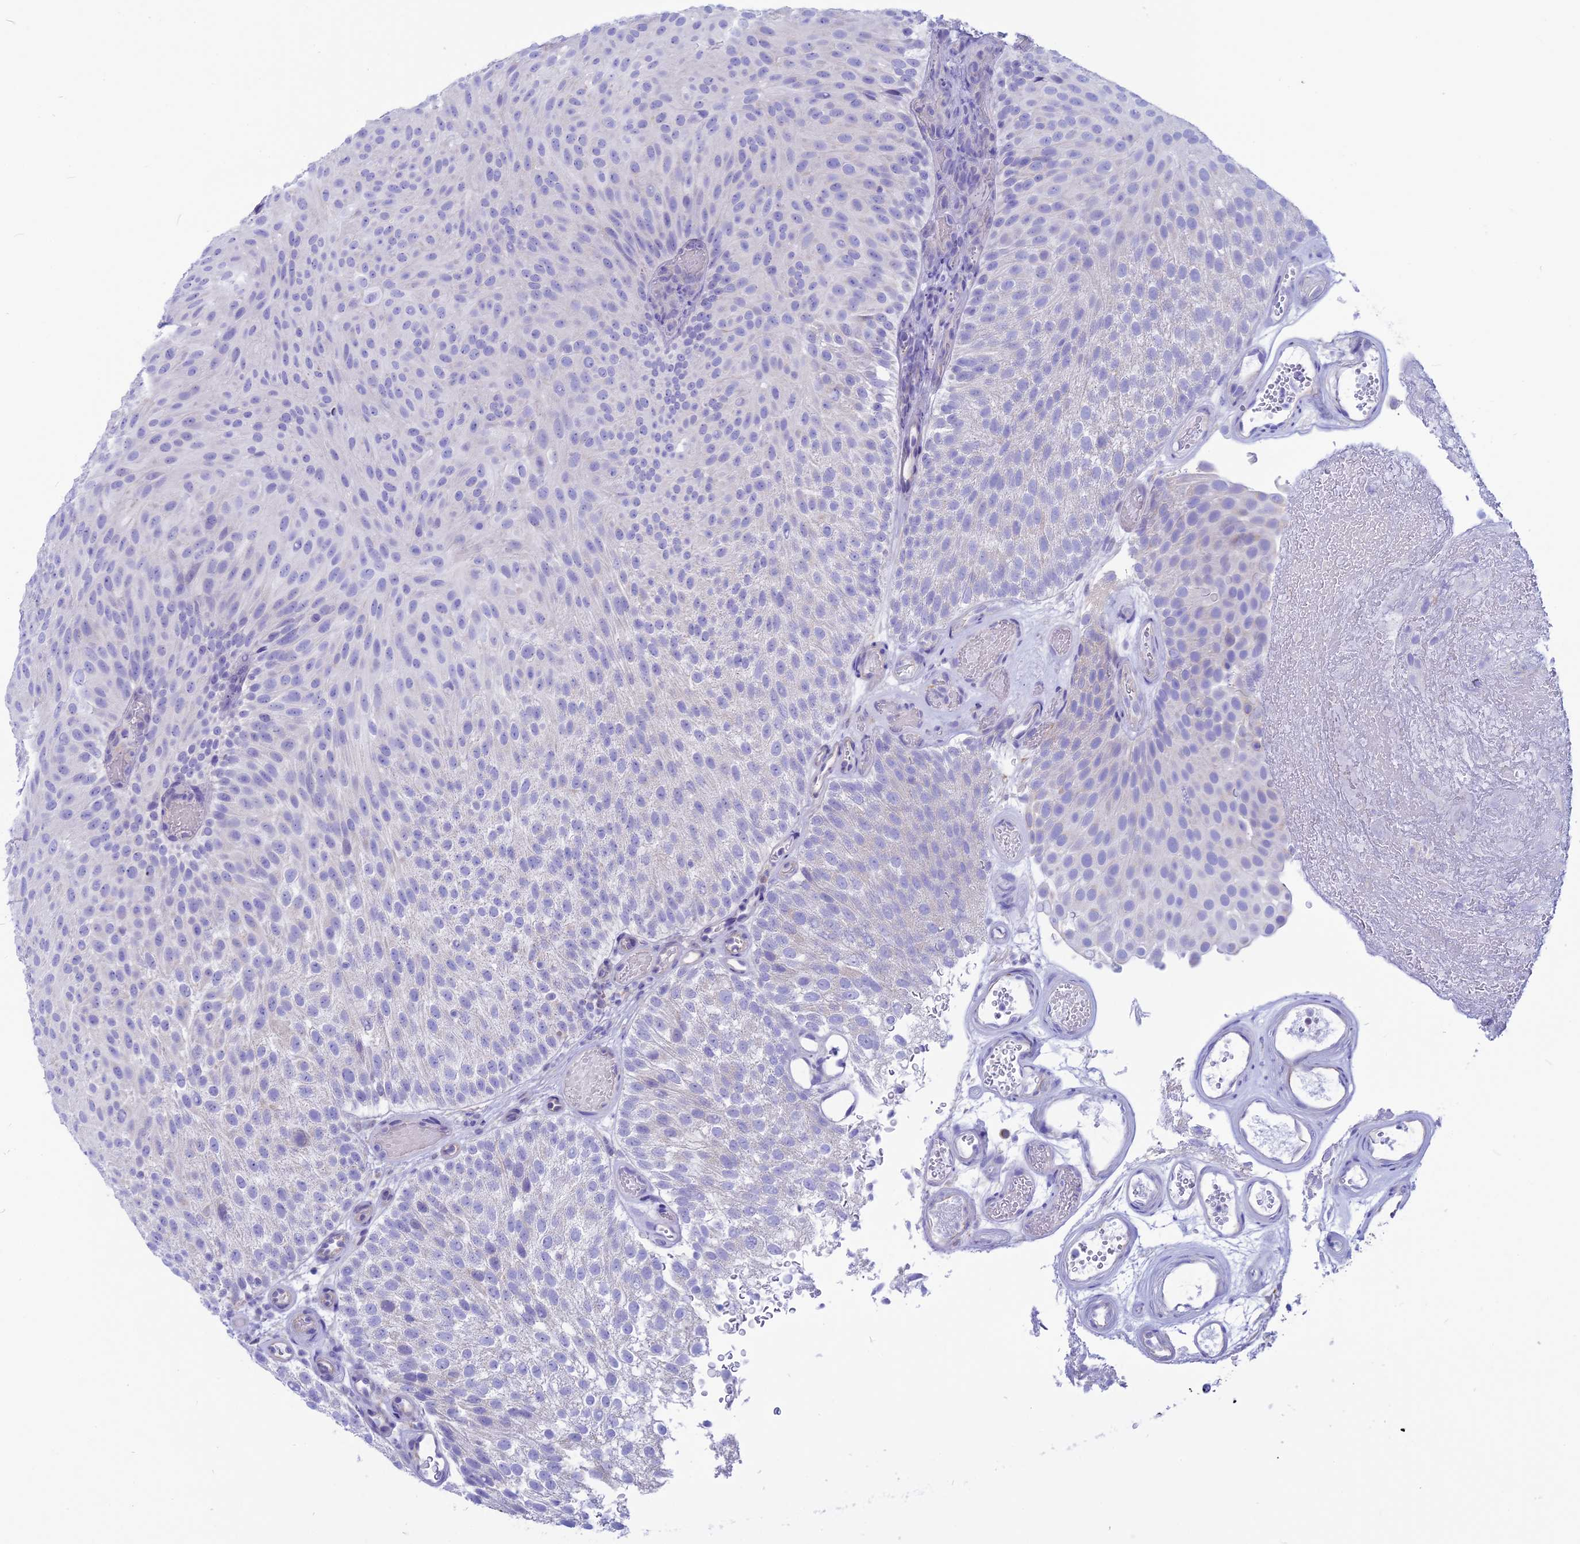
{"staining": {"intensity": "negative", "quantity": "none", "location": "none"}, "tissue": "urothelial cancer", "cell_type": "Tumor cells", "image_type": "cancer", "snomed": [{"axis": "morphology", "description": "Urothelial carcinoma, Low grade"}, {"axis": "topography", "description": "Urinary bladder"}], "caption": "The micrograph displays no staining of tumor cells in urothelial cancer.", "gene": "GNGT2", "patient": {"sex": "male", "age": 78}}